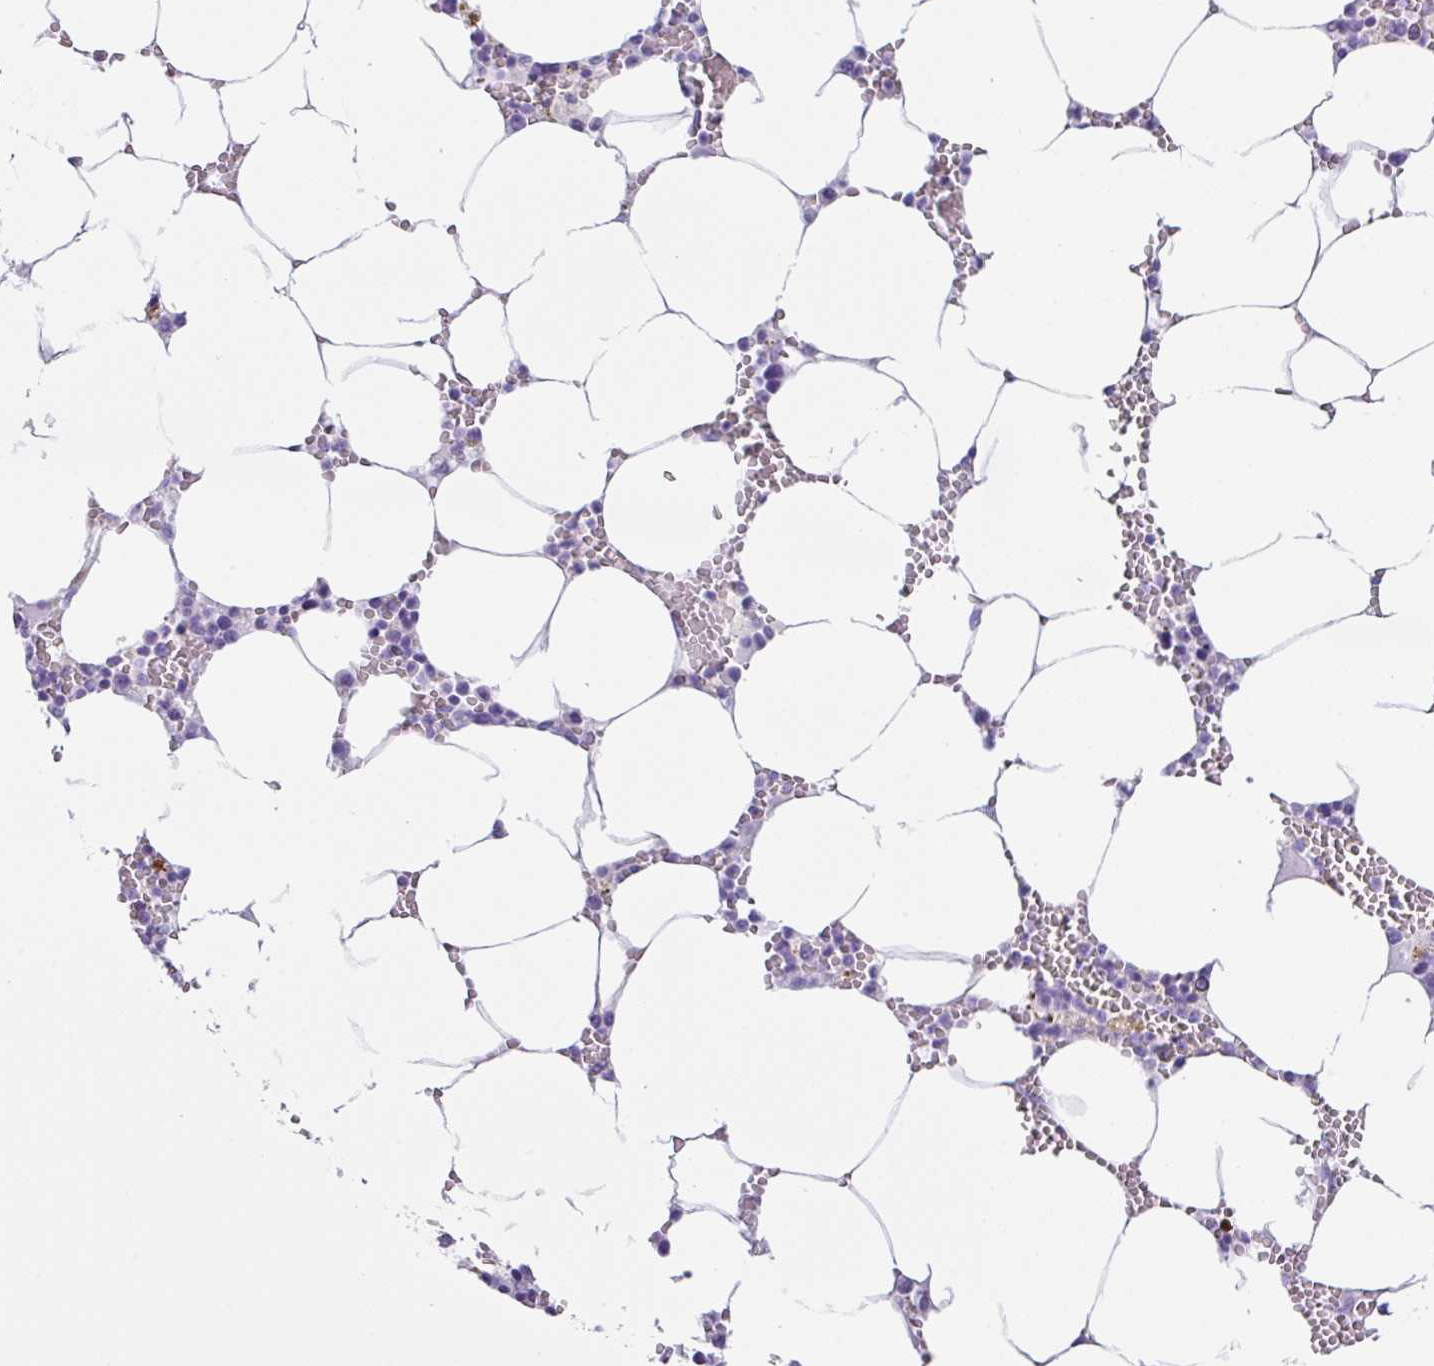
{"staining": {"intensity": "negative", "quantity": "none", "location": "none"}, "tissue": "bone marrow", "cell_type": "Hematopoietic cells", "image_type": "normal", "snomed": [{"axis": "morphology", "description": "Normal tissue, NOS"}, {"axis": "topography", "description": "Bone marrow"}], "caption": "High magnification brightfield microscopy of unremarkable bone marrow stained with DAB (3,3'-diaminobenzidine) (brown) and counterstained with hematoxylin (blue): hematopoietic cells show no significant expression.", "gene": "ZG16", "patient": {"sex": "male", "age": 70}}